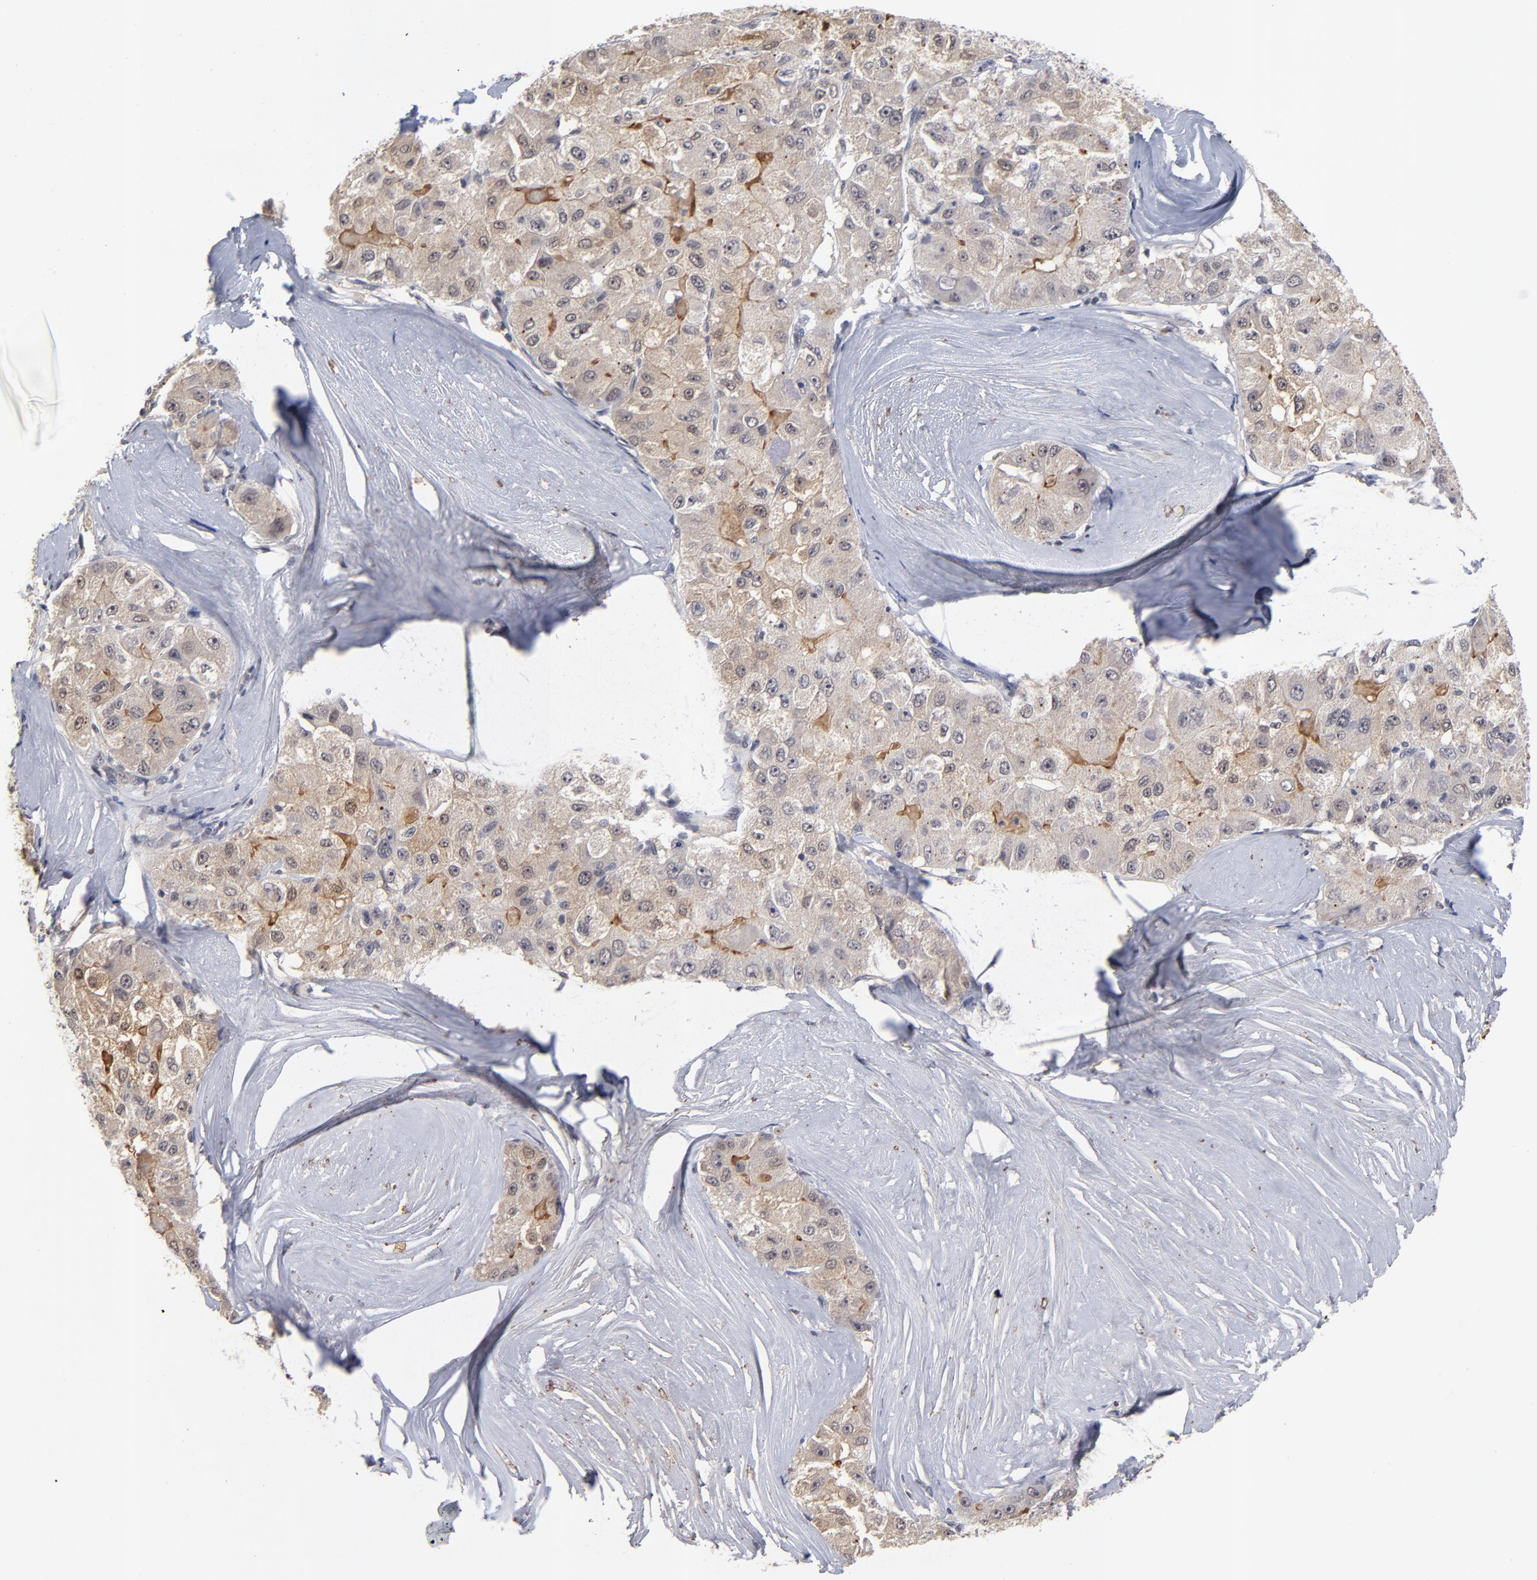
{"staining": {"intensity": "weak", "quantity": ">75%", "location": "cytoplasmic/membranous"}, "tissue": "liver cancer", "cell_type": "Tumor cells", "image_type": "cancer", "snomed": [{"axis": "morphology", "description": "Carcinoma, Hepatocellular, NOS"}, {"axis": "topography", "description": "Liver"}], "caption": "Tumor cells demonstrate low levels of weak cytoplasmic/membranous positivity in about >75% of cells in human liver hepatocellular carcinoma.", "gene": "WSB1", "patient": {"sex": "male", "age": 80}}